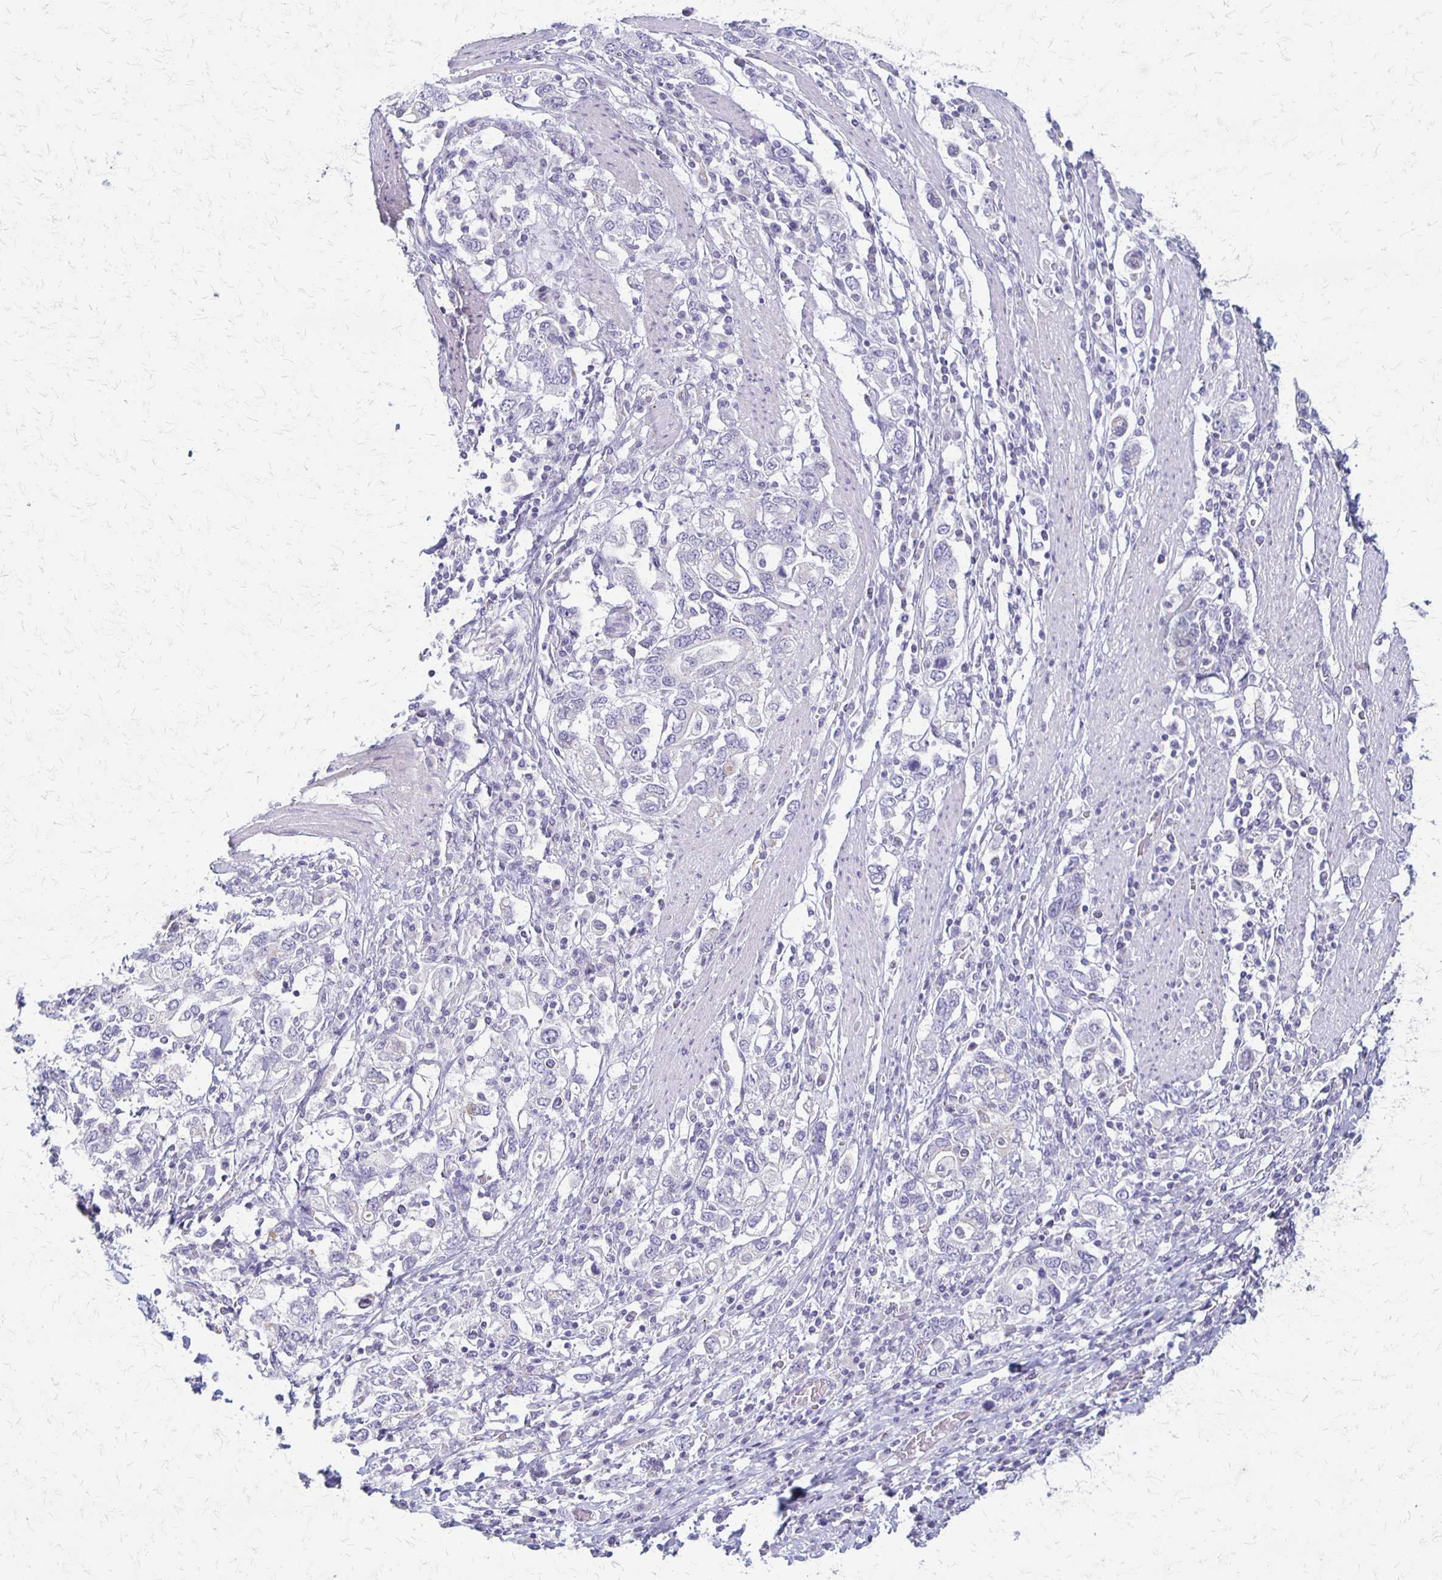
{"staining": {"intensity": "negative", "quantity": "none", "location": "none"}, "tissue": "stomach cancer", "cell_type": "Tumor cells", "image_type": "cancer", "snomed": [{"axis": "morphology", "description": "Adenocarcinoma, NOS"}, {"axis": "topography", "description": "Stomach, upper"}, {"axis": "topography", "description": "Stomach"}], "caption": "Immunohistochemistry of adenocarcinoma (stomach) shows no expression in tumor cells.", "gene": "RHOC", "patient": {"sex": "male", "age": 62}}